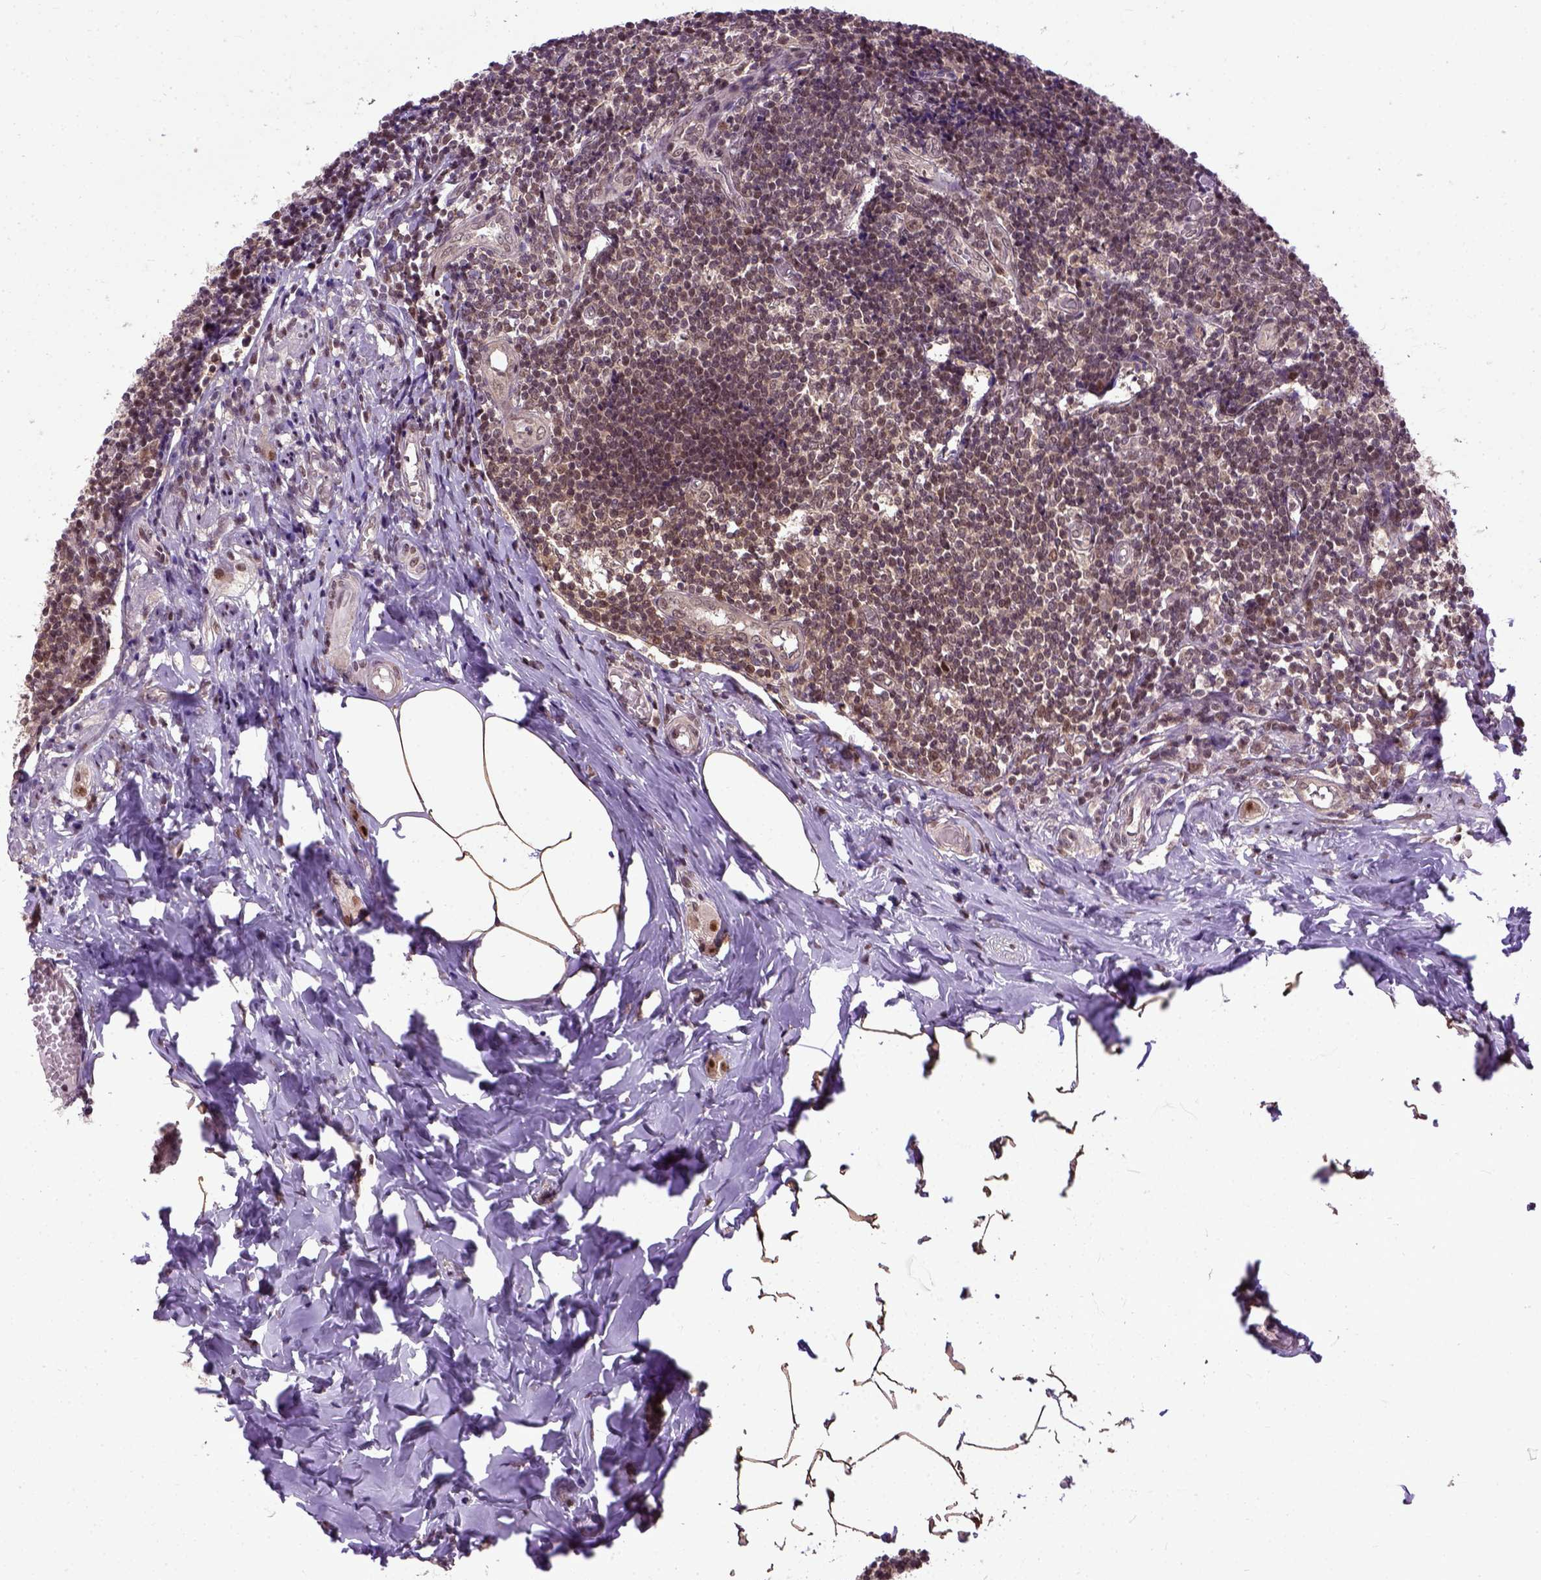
{"staining": {"intensity": "moderate", "quantity": ">75%", "location": "nuclear"}, "tissue": "appendix", "cell_type": "Glandular cells", "image_type": "normal", "snomed": [{"axis": "morphology", "description": "Normal tissue, NOS"}, {"axis": "topography", "description": "Appendix"}], "caption": "A micrograph of human appendix stained for a protein shows moderate nuclear brown staining in glandular cells. The protein is shown in brown color, while the nuclei are stained blue.", "gene": "UBA3", "patient": {"sex": "female", "age": 32}}